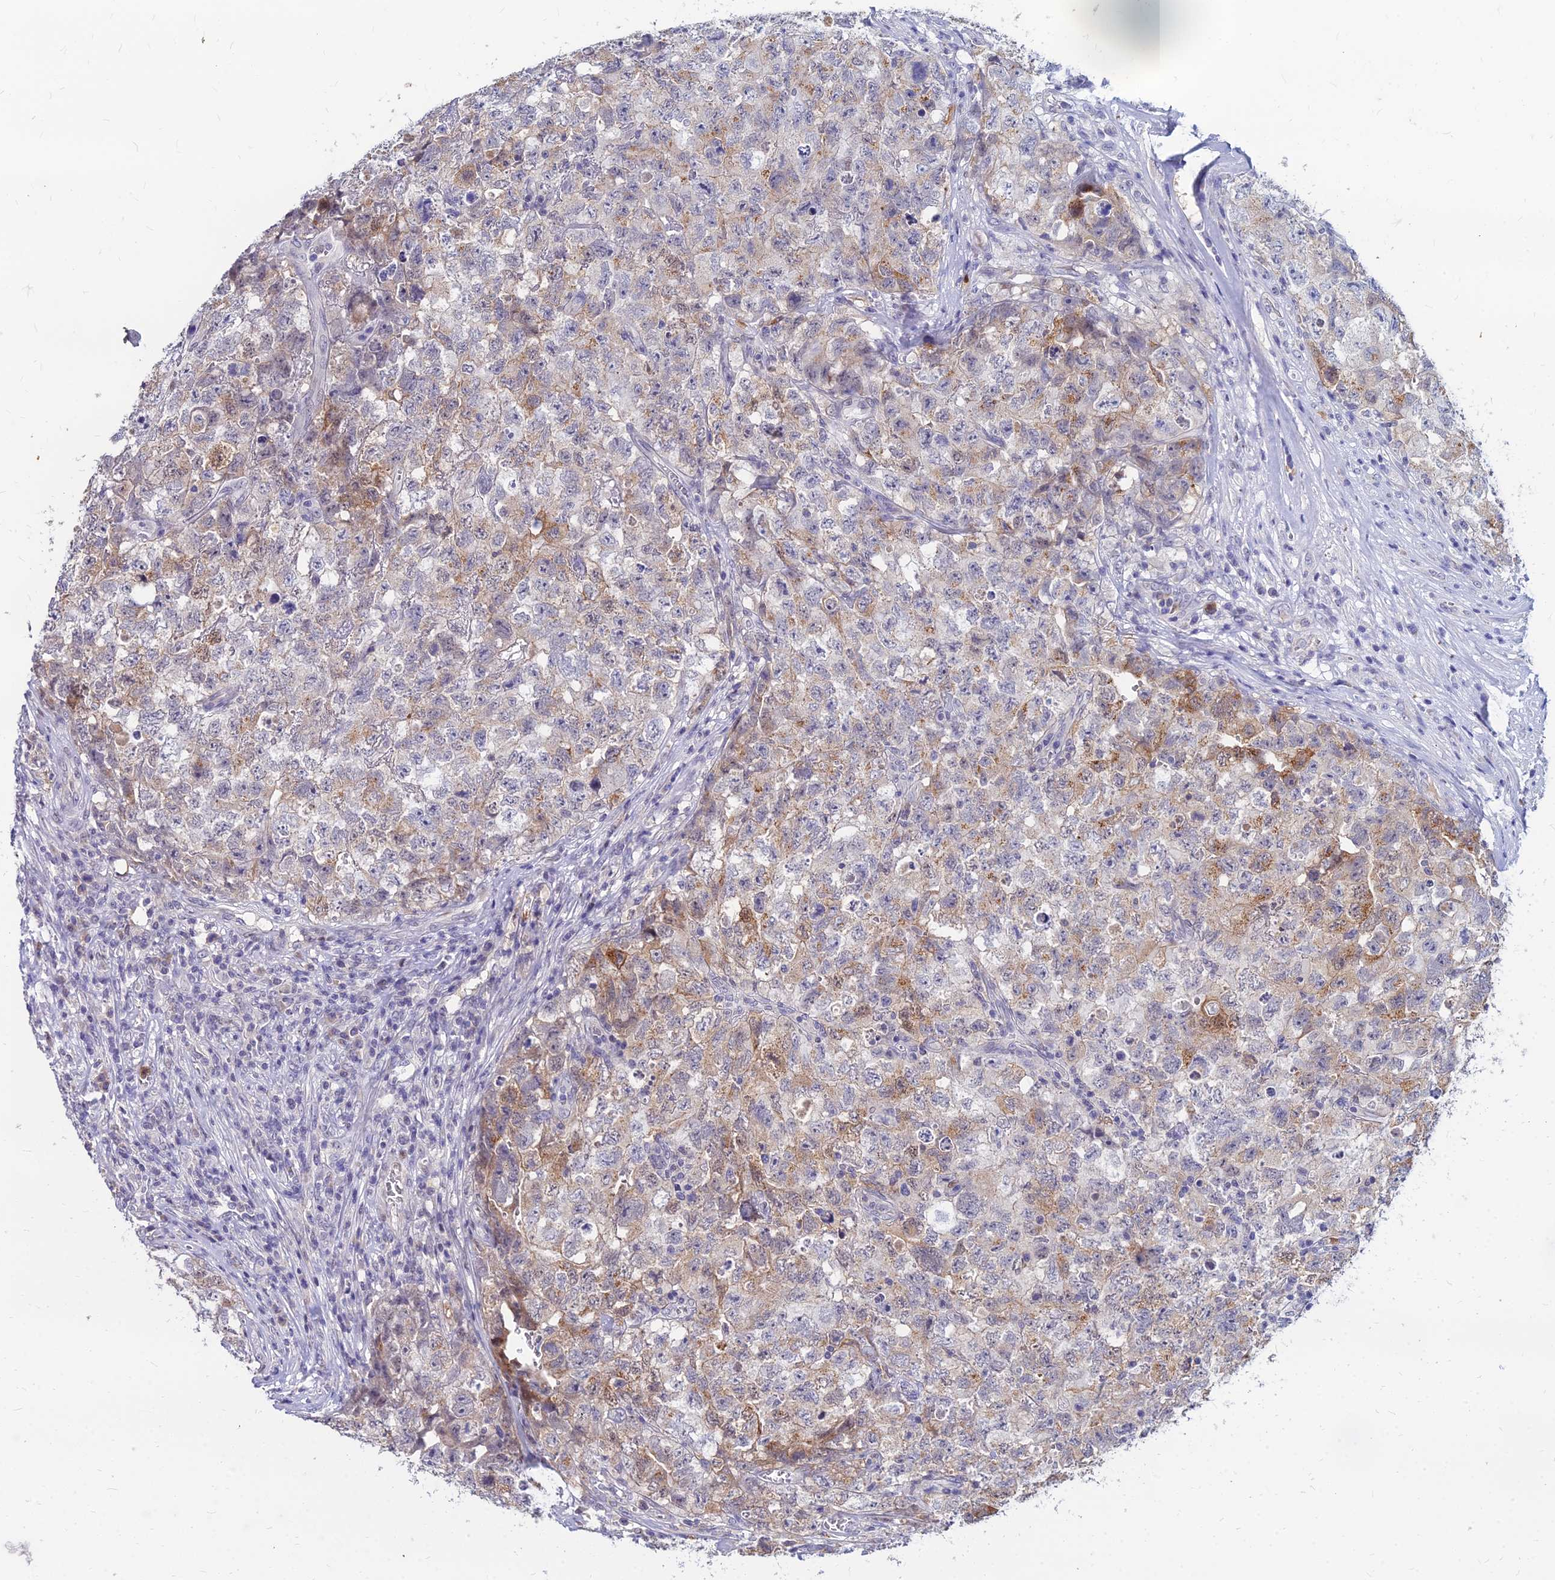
{"staining": {"intensity": "moderate", "quantity": "<25%", "location": "cytoplasmic/membranous"}, "tissue": "testis cancer", "cell_type": "Tumor cells", "image_type": "cancer", "snomed": [{"axis": "morphology", "description": "Carcinoma, Embryonal, NOS"}, {"axis": "topography", "description": "Testis"}], "caption": "DAB immunohistochemical staining of human testis embryonal carcinoma demonstrates moderate cytoplasmic/membranous protein positivity in about <25% of tumor cells. (IHC, brightfield microscopy, high magnification).", "gene": "GOLGA6D", "patient": {"sex": "male", "age": 31}}